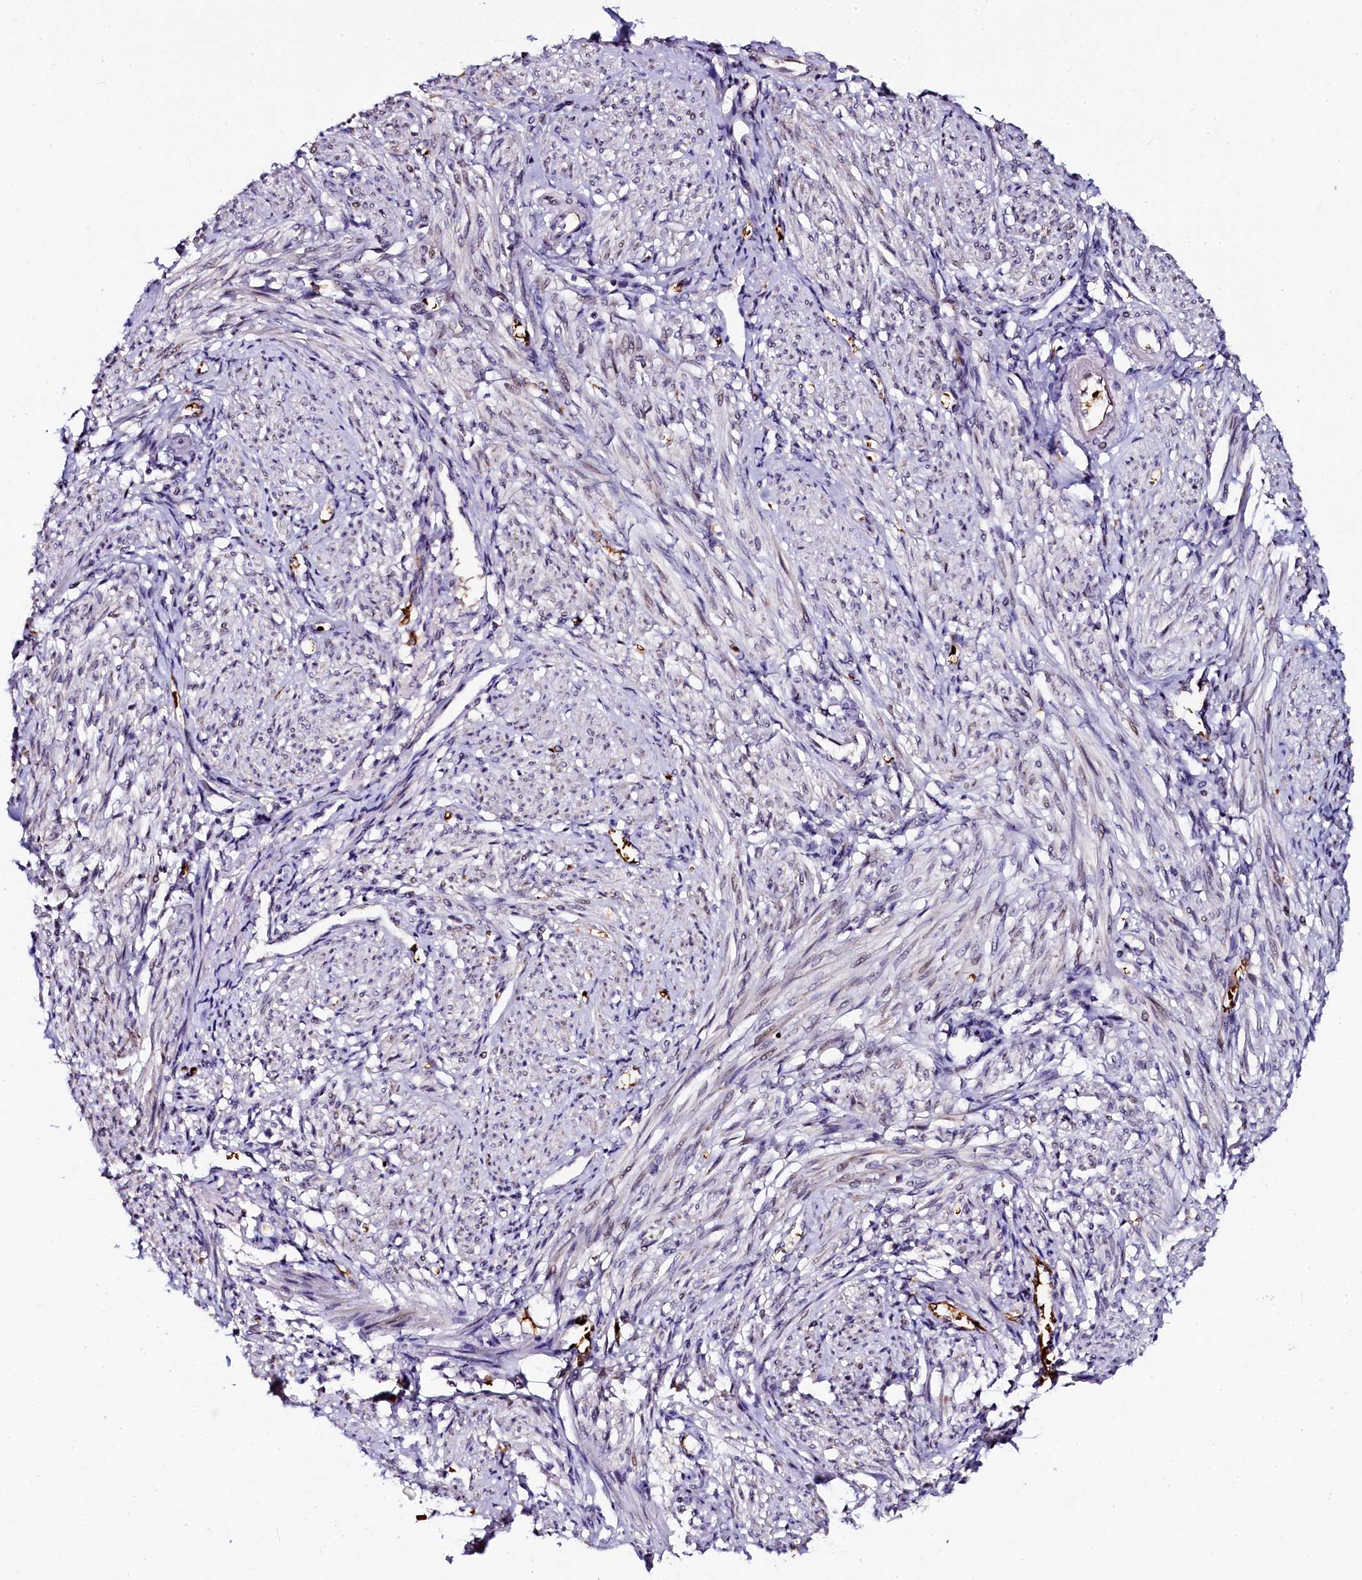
{"staining": {"intensity": "weak", "quantity": "<25%", "location": "cytoplasmic/membranous"}, "tissue": "smooth muscle", "cell_type": "Smooth muscle cells", "image_type": "normal", "snomed": [{"axis": "morphology", "description": "Normal tissue, NOS"}, {"axis": "topography", "description": "Smooth muscle"}], "caption": "Immunohistochemistry photomicrograph of benign smooth muscle: human smooth muscle stained with DAB (3,3'-diaminobenzidine) exhibits no significant protein expression in smooth muscle cells. The staining was performed using DAB to visualize the protein expression in brown, while the nuclei were stained in blue with hematoxylin (Magnification: 20x).", "gene": "CTDSPL2", "patient": {"sex": "female", "age": 39}}